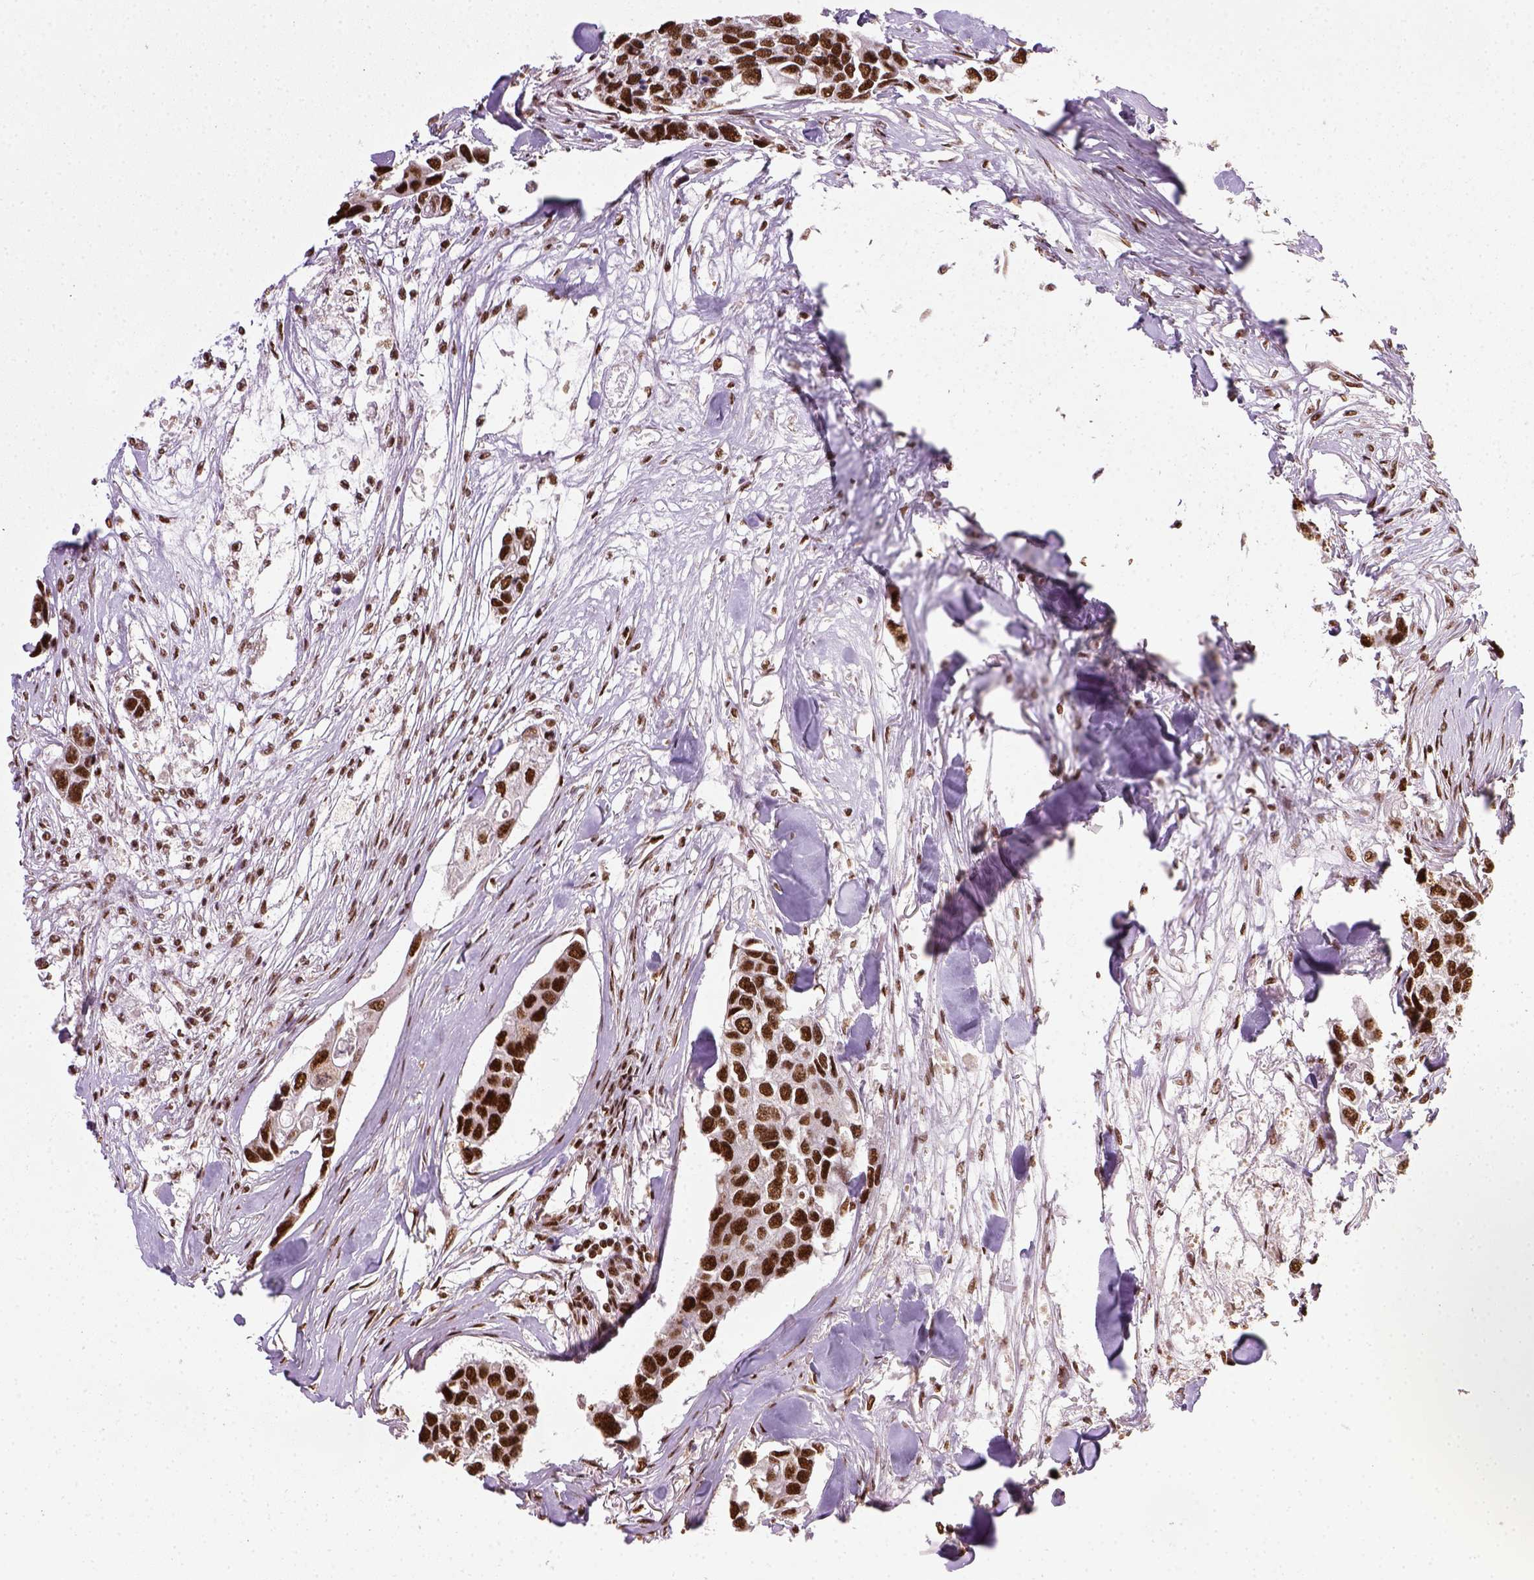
{"staining": {"intensity": "strong", "quantity": ">75%", "location": "nuclear"}, "tissue": "breast cancer", "cell_type": "Tumor cells", "image_type": "cancer", "snomed": [{"axis": "morphology", "description": "Duct carcinoma"}, {"axis": "topography", "description": "Breast"}], "caption": "A micrograph of human infiltrating ductal carcinoma (breast) stained for a protein reveals strong nuclear brown staining in tumor cells. (Brightfield microscopy of DAB IHC at high magnification).", "gene": "CCAR1", "patient": {"sex": "female", "age": 83}}